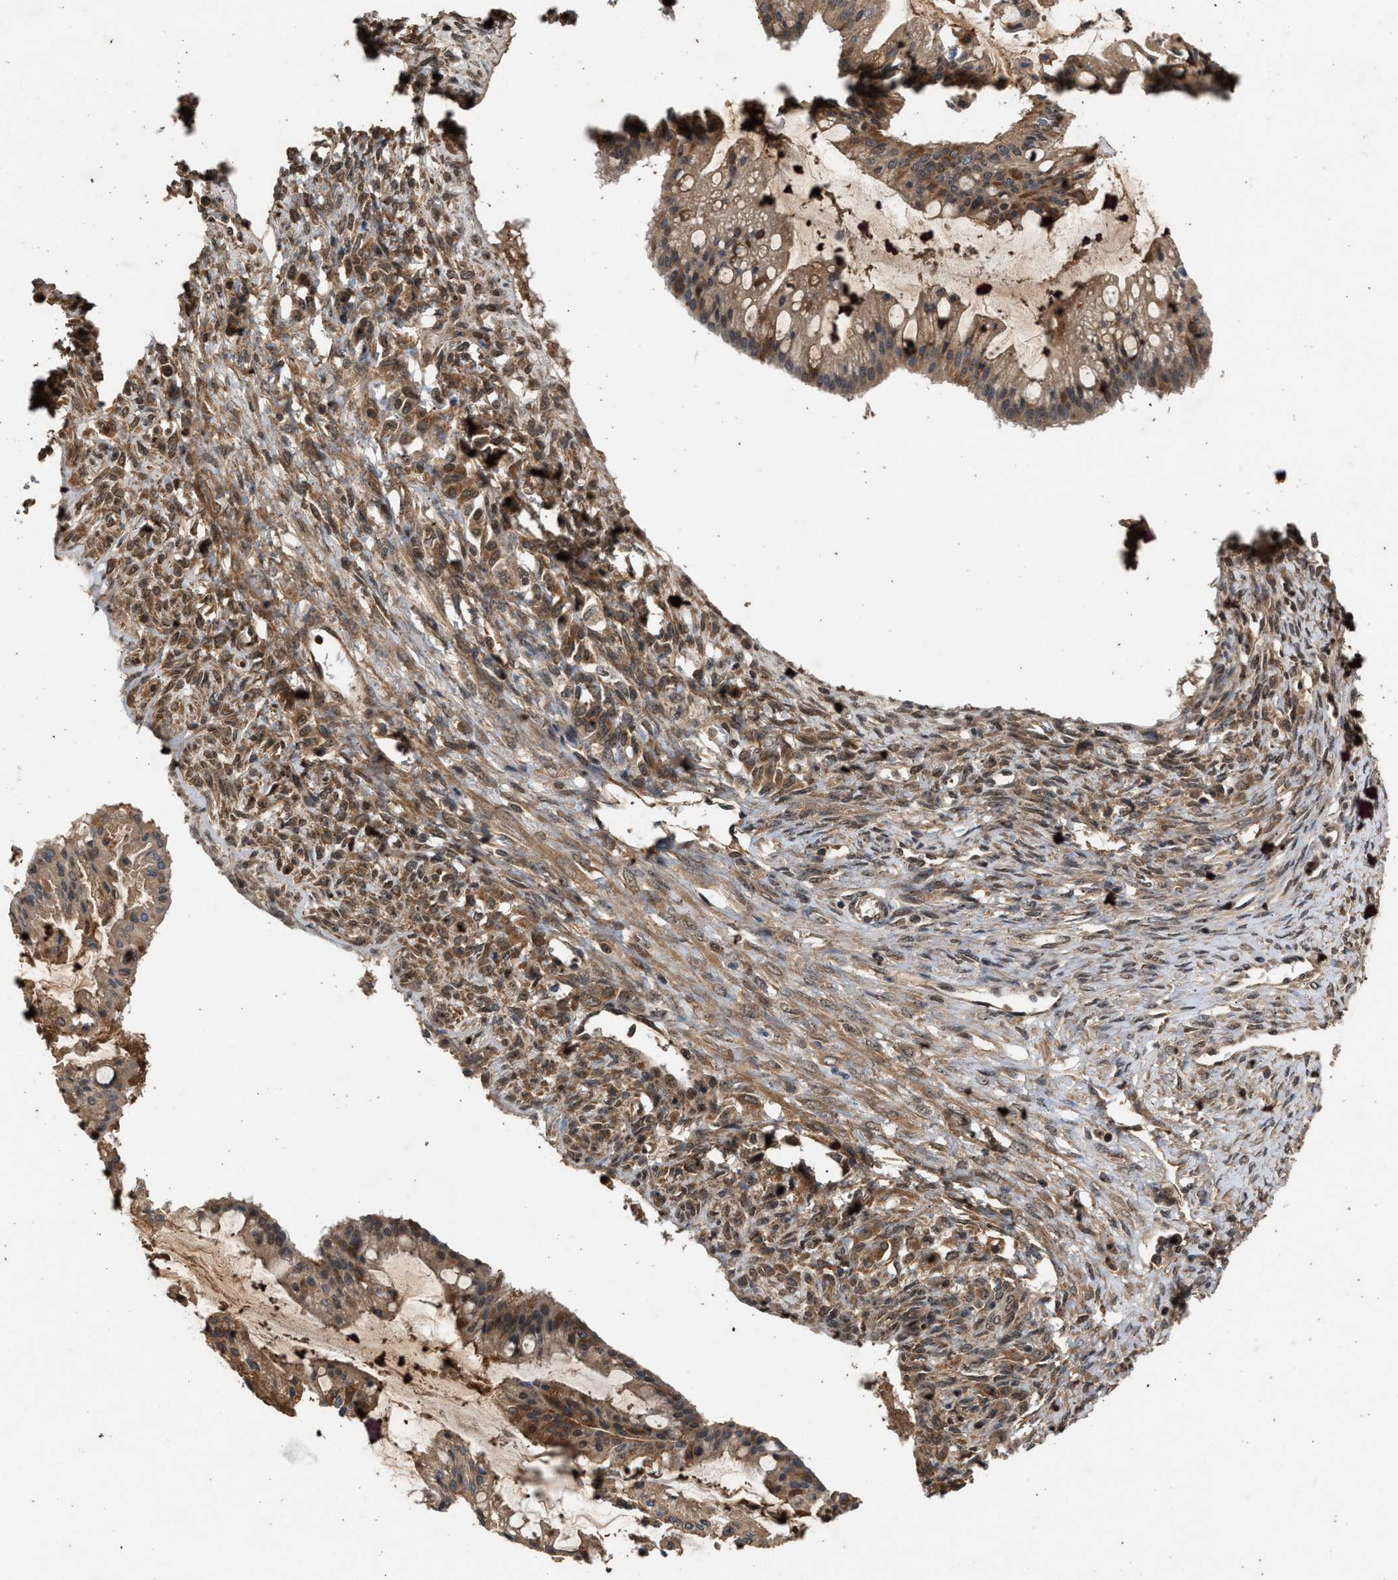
{"staining": {"intensity": "weak", "quantity": ">75%", "location": "cytoplasmic/membranous"}, "tissue": "ovarian cancer", "cell_type": "Tumor cells", "image_type": "cancer", "snomed": [{"axis": "morphology", "description": "Cystadenocarcinoma, mucinous, NOS"}, {"axis": "topography", "description": "Ovary"}], "caption": "Weak cytoplasmic/membranous protein positivity is seen in about >75% of tumor cells in ovarian cancer. The staining is performed using DAB brown chromogen to label protein expression. The nuclei are counter-stained blue using hematoxylin.", "gene": "RUSC2", "patient": {"sex": "female", "age": 73}}